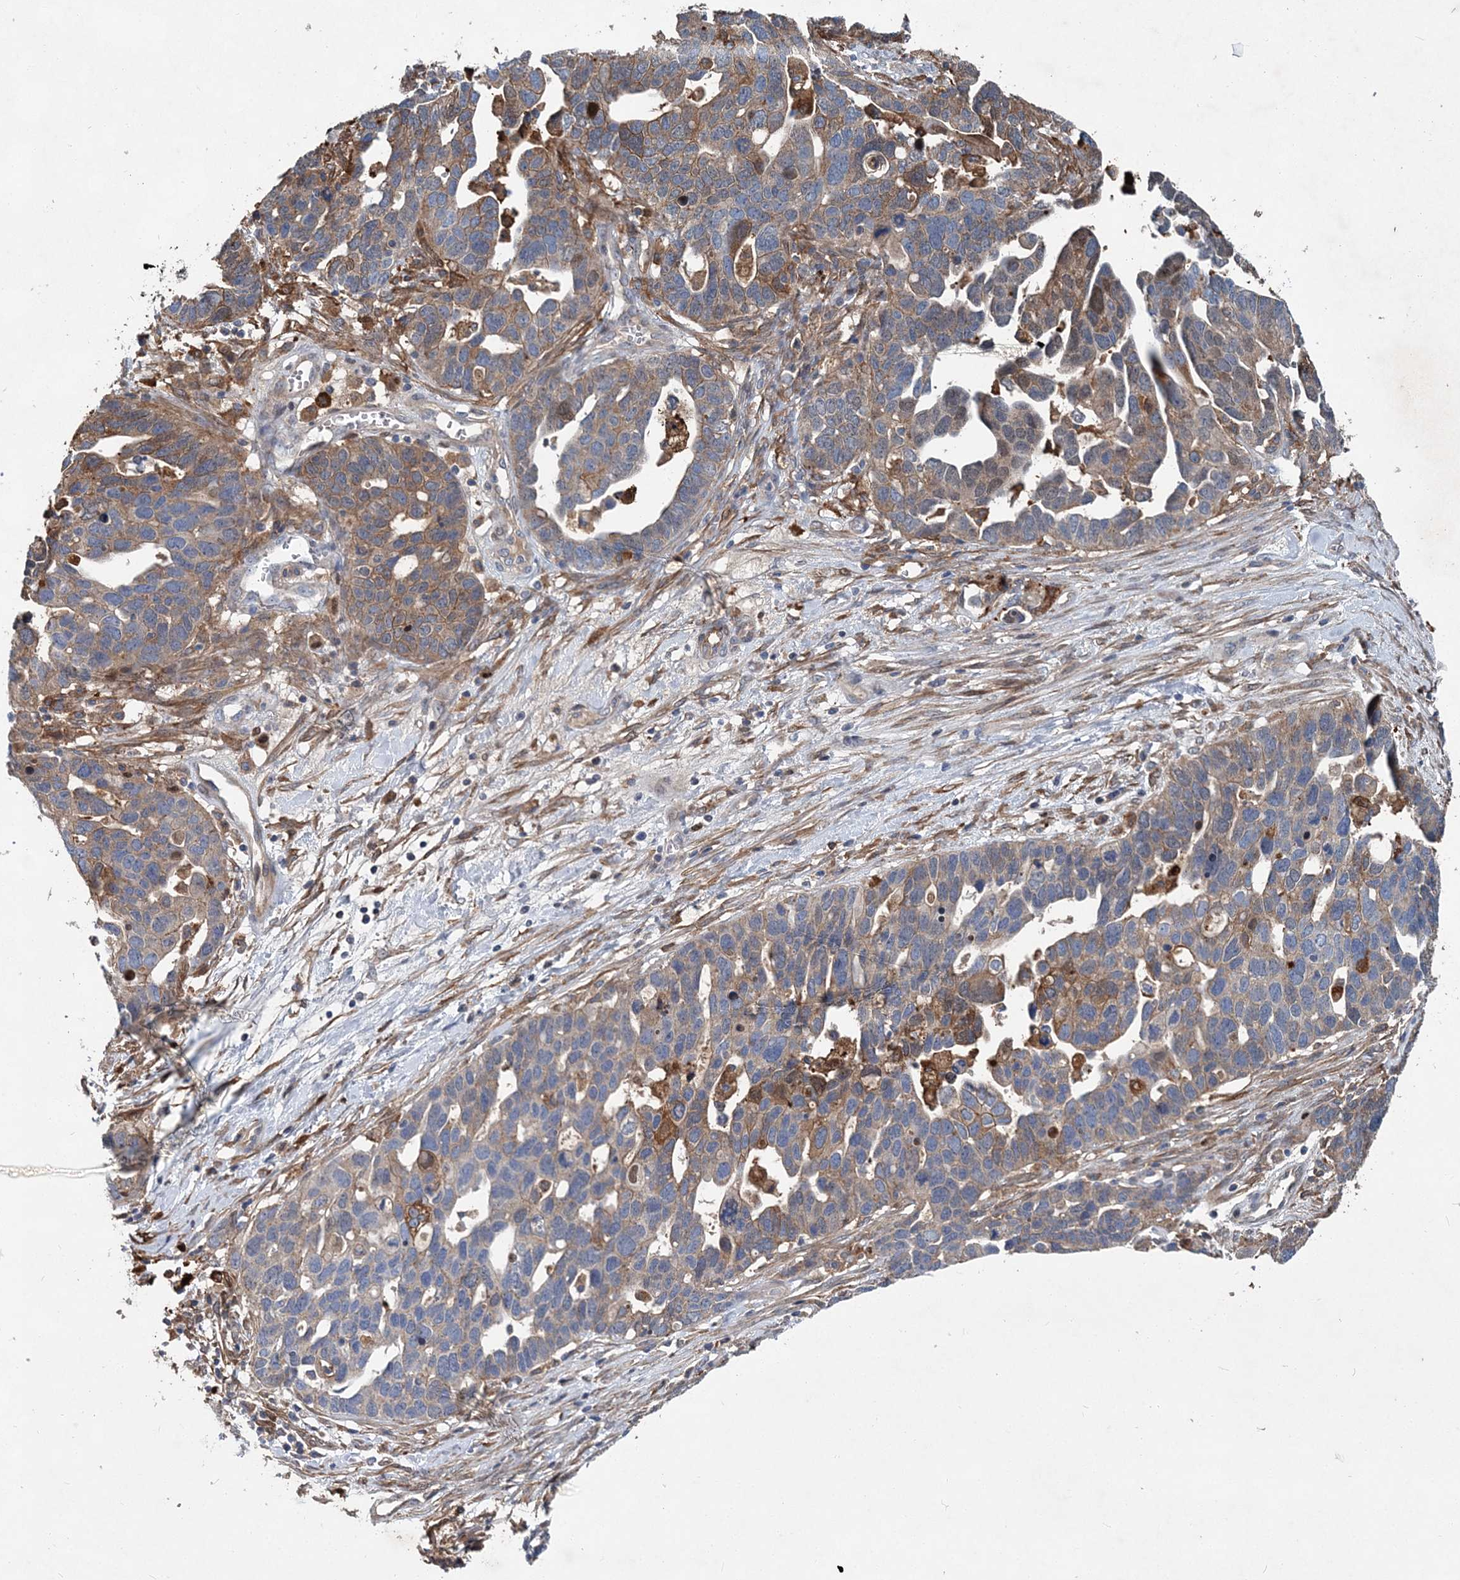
{"staining": {"intensity": "moderate", "quantity": "25%-75%", "location": "cytoplasmic/membranous"}, "tissue": "ovarian cancer", "cell_type": "Tumor cells", "image_type": "cancer", "snomed": [{"axis": "morphology", "description": "Cystadenocarcinoma, serous, NOS"}, {"axis": "topography", "description": "Ovary"}], "caption": "A histopathology image of ovarian serous cystadenocarcinoma stained for a protein demonstrates moderate cytoplasmic/membranous brown staining in tumor cells. (IHC, brightfield microscopy, high magnification).", "gene": "SPOPL", "patient": {"sex": "female", "age": 54}}